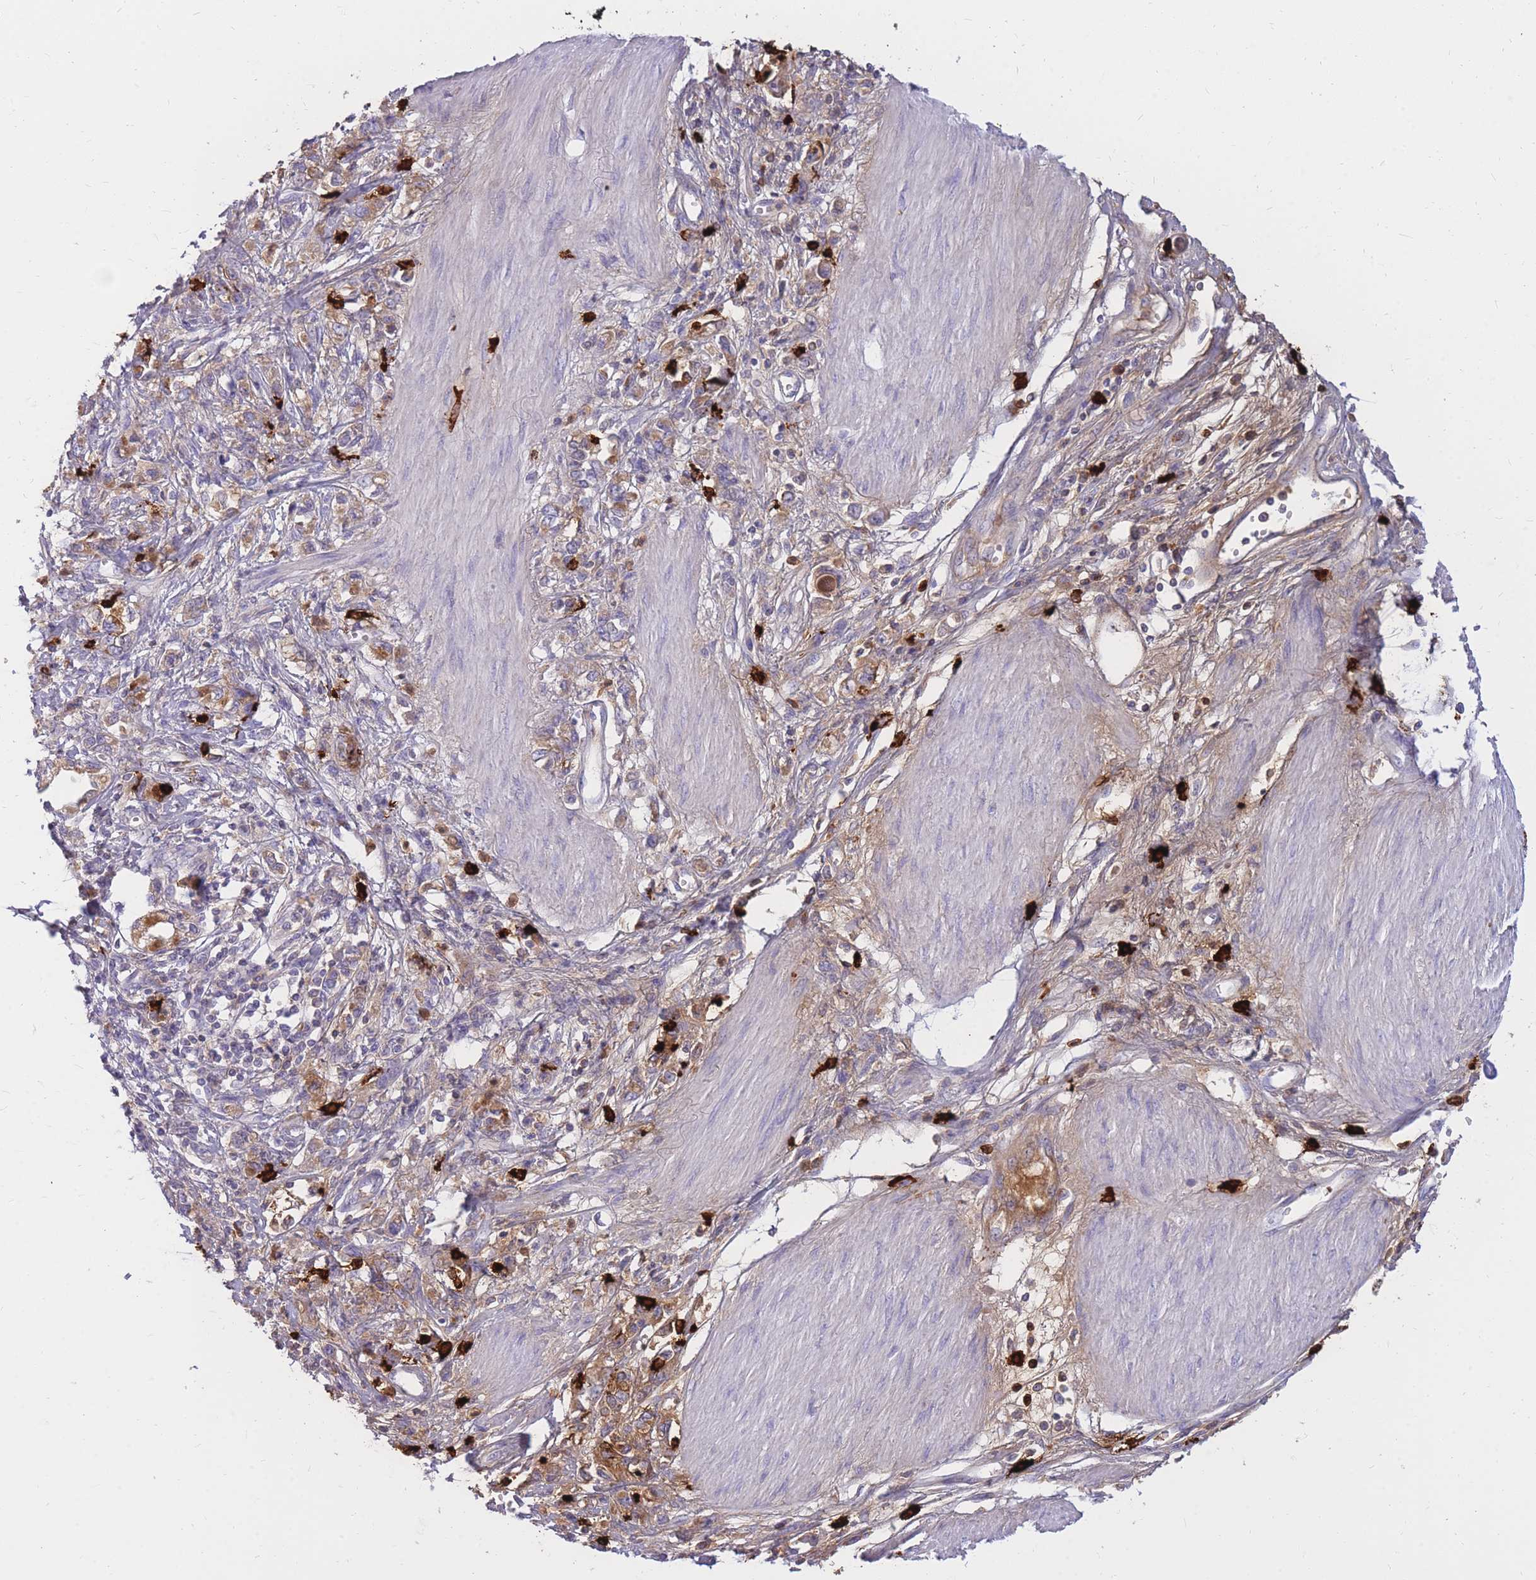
{"staining": {"intensity": "moderate", "quantity": ">75%", "location": "cytoplasmic/membranous"}, "tissue": "stomach cancer", "cell_type": "Tumor cells", "image_type": "cancer", "snomed": [{"axis": "morphology", "description": "Adenocarcinoma, NOS"}, {"axis": "topography", "description": "Stomach"}], "caption": "Adenocarcinoma (stomach) was stained to show a protein in brown. There is medium levels of moderate cytoplasmic/membranous staining in approximately >75% of tumor cells. (brown staining indicates protein expression, while blue staining denotes nuclei).", "gene": "TPSAB1", "patient": {"sex": "female", "age": 76}}